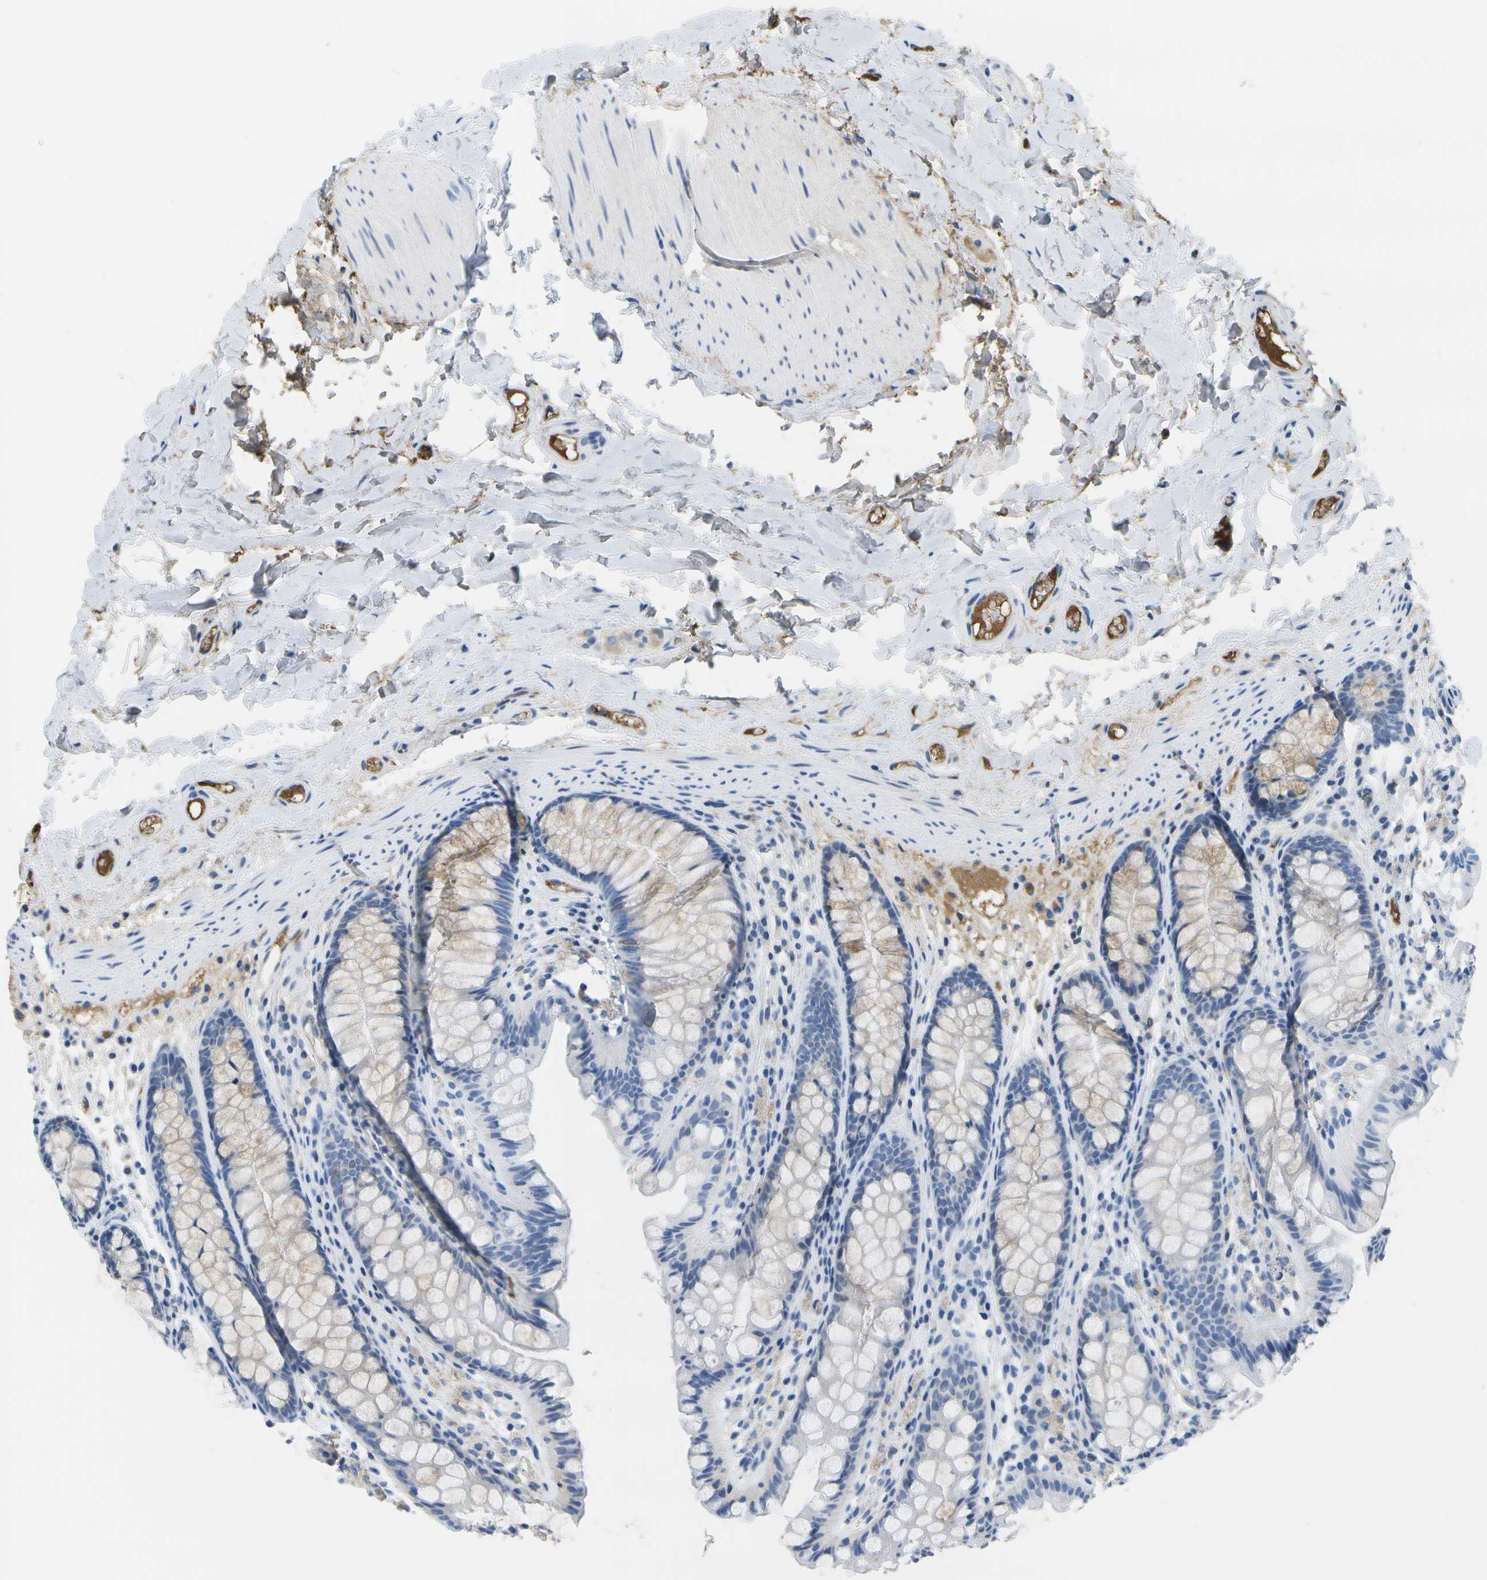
{"staining": {"intensity": "strong", "quantity": ">75%", "location": "cytoplasmic/membranous"}, "tissue": "colon", "cell_type": "Endothelial cells", "image_type": "normal", "snomed": [{"axis": "morphology", "description": "Normal tissue, NOS"}, {"axis": "topography", "description": "Colon"}], "caption": "Colon stained with a brown dye exhibits strong cytoplasmic/membranous positive staining in approximately >75% of endothelial cells.", "gene": "SERPINA1", "patient": {"sex": "female", "age": 55}}